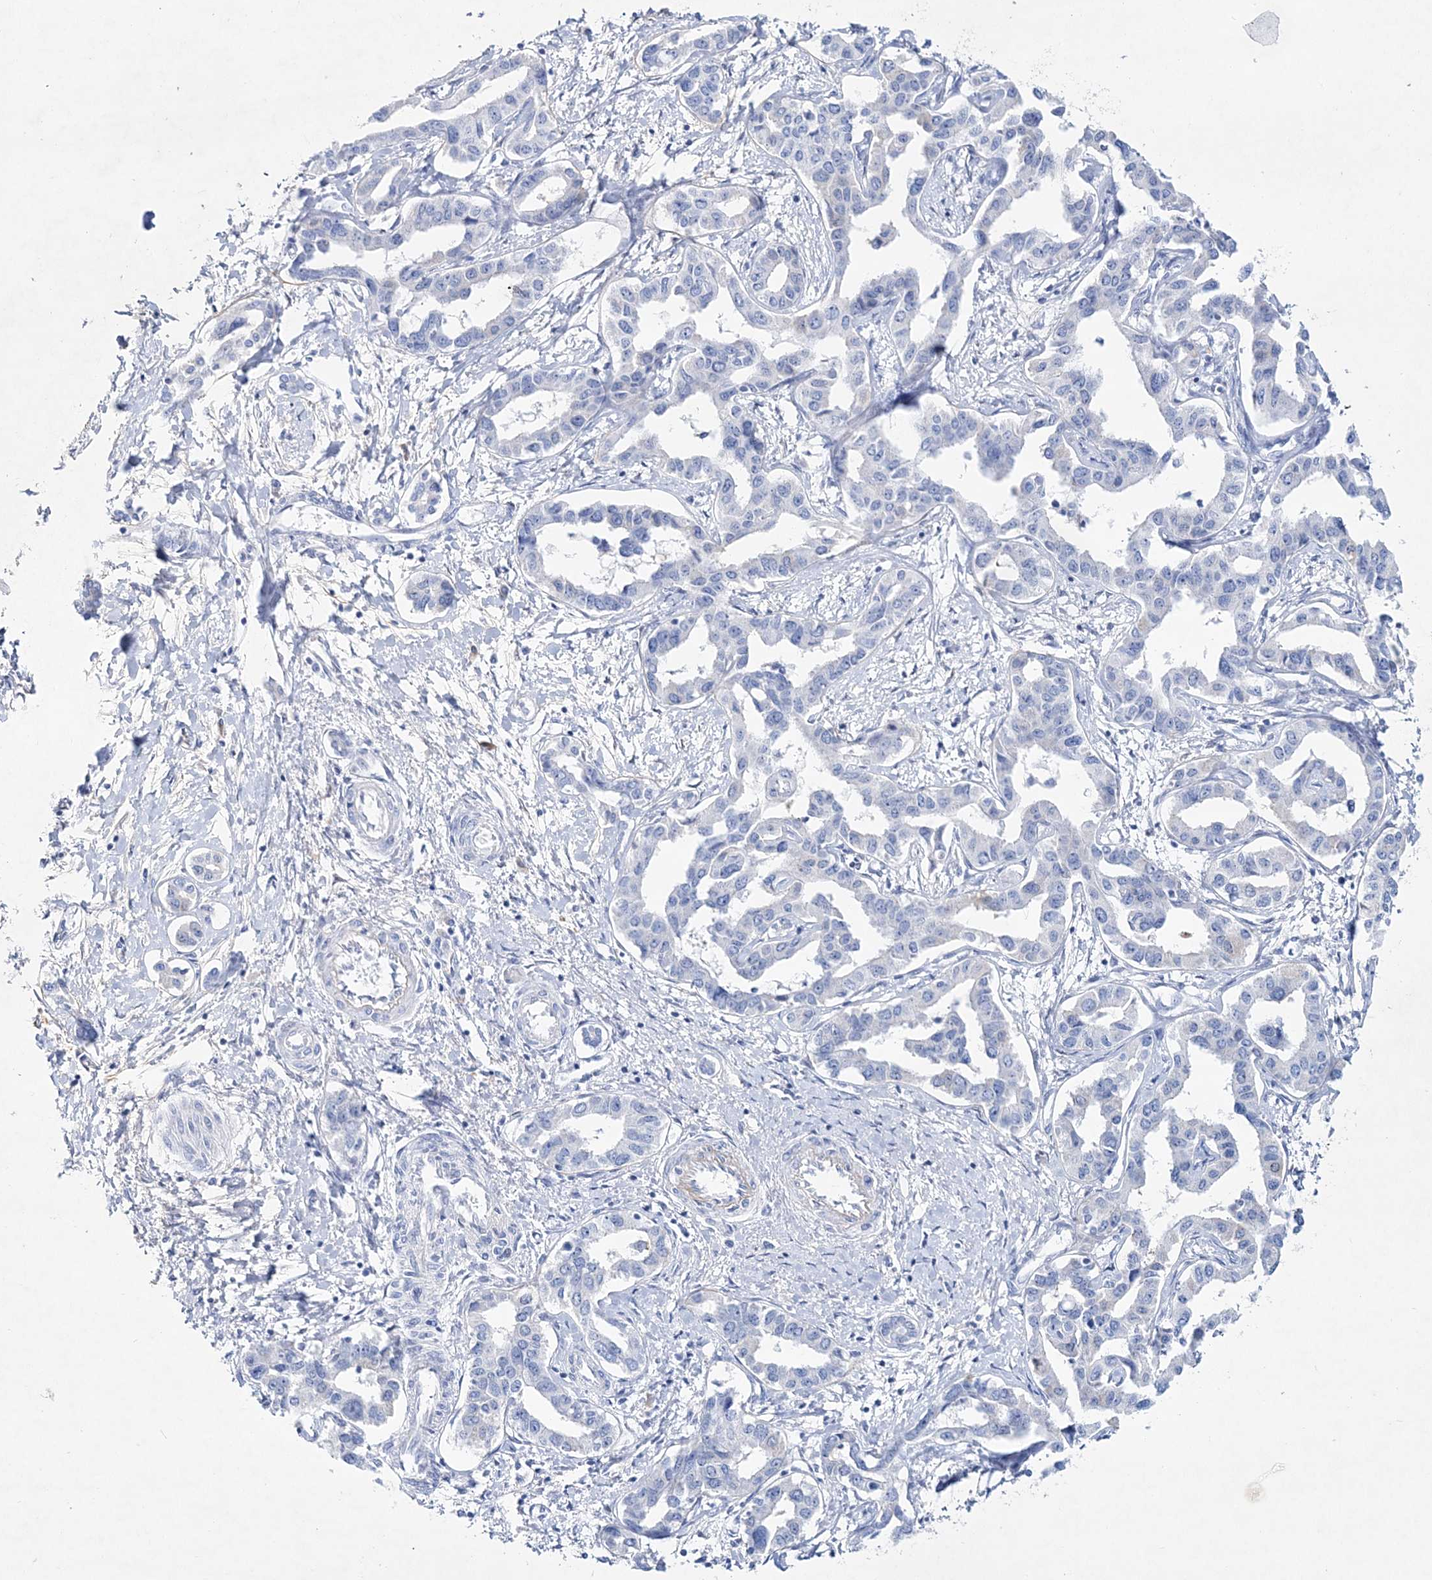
{"staining": {"intensity": "negative", "quantity": "none", "location": "none"}, "tissue": "liver cancer", "cell_type": "Tumor cells", "image_type": "cancer", "snomed": [{"axis": "morphology", "description": "Cholangiocarcinoma"}, {"axis": "topography", "description": "Liver"}], "caption": "A photomicrograph of liver cholangiocarcinoma stained for a protein exhibits no brown staining in tumor cells. (DAB (3,3'-diaminobenzidine) IHC, high magnification).", "gene": "SPINK7", "patient": {"sex": "male", "age": 59}}